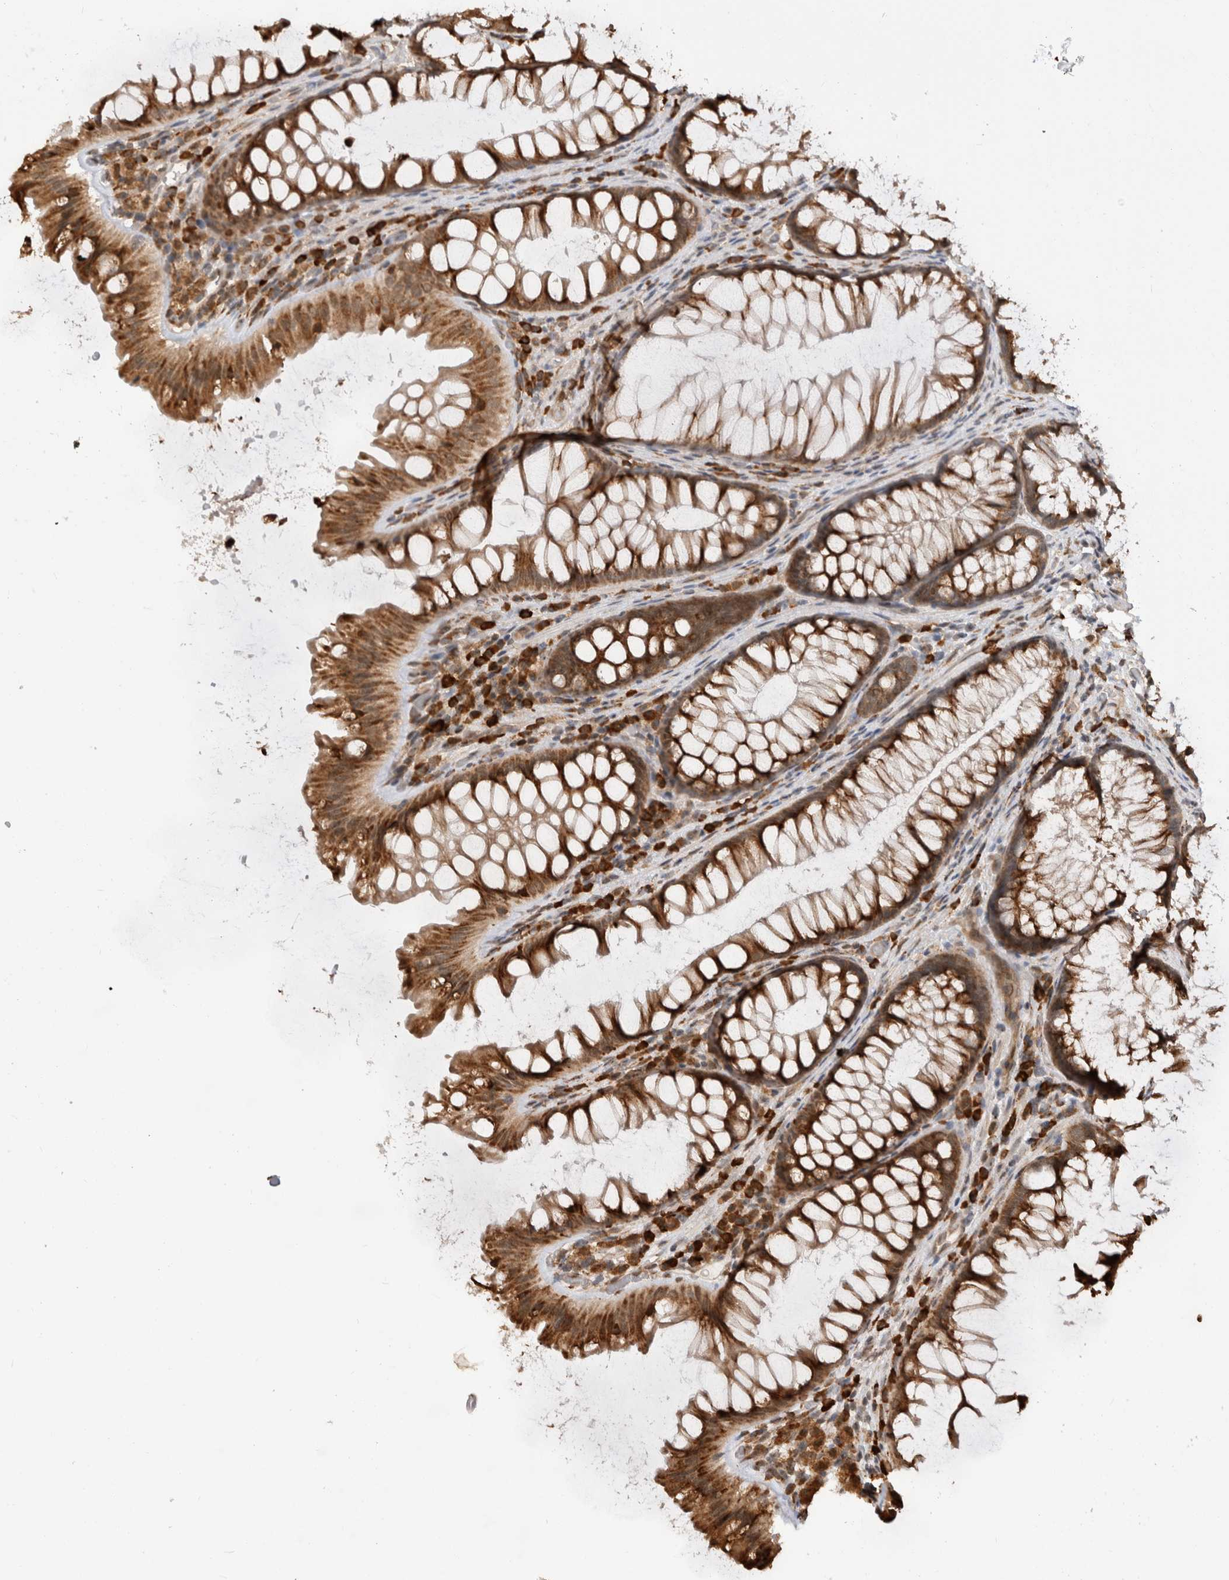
{"staining": {"intensity": "negative", "quantity": "none", "location": "none"}, "tissue": "colon", "cell_type": "Endothelial cells", "image_type": "normal", "snomed": [{"axis": "morphology", "description": "Normal tissue, NOS"}, {"axis": "topography", "description": "Colon"}], "caption": "IHC of unremarkable colon displays no staining in endothelial cells.", "gene": "MS4A7", "patient": {"sex": "female", "age": 62}}